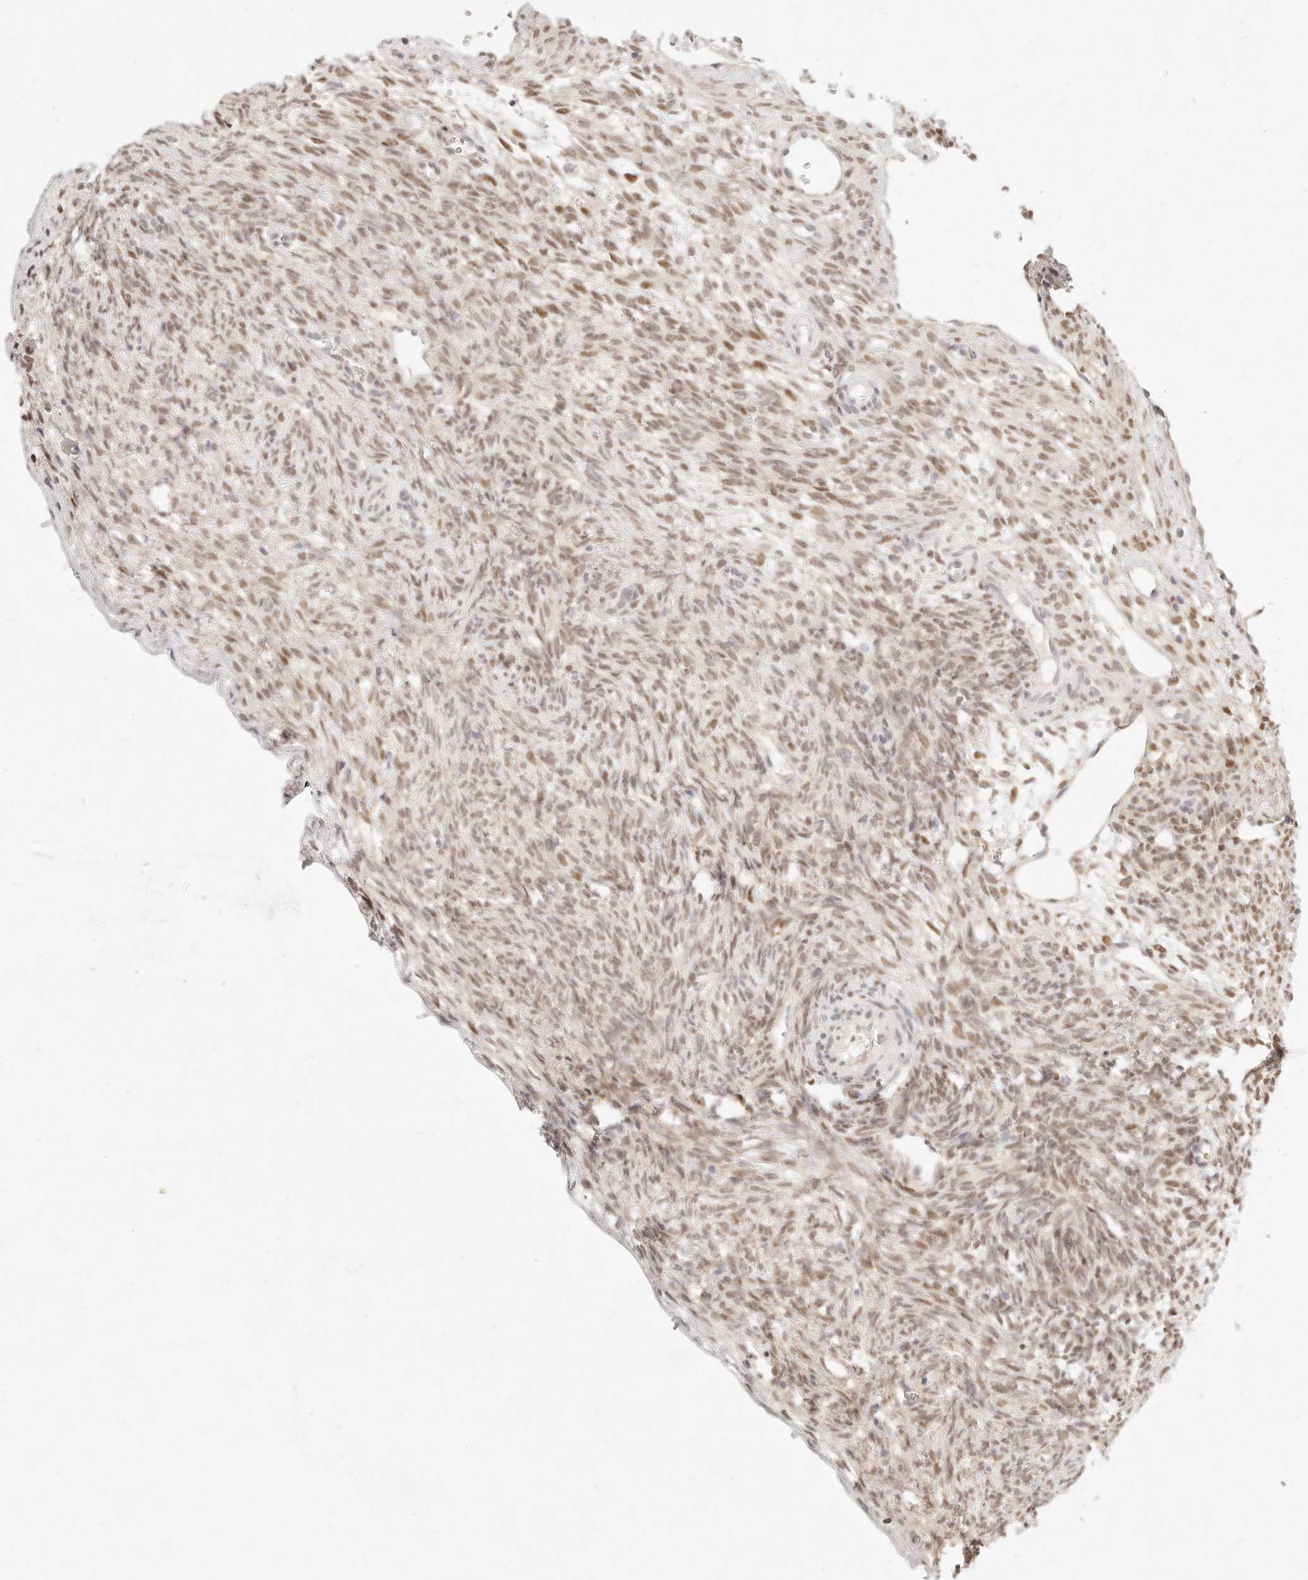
{"staining": {"intensity": "weak", "quantity": ">75%", "location": "cytoplasmic/membranous"}, "tissue": "ovary", "cell_type": "Follicle cells", "image_type": "normal", "snomed": [{"axis": "morphology", "description": "Normal tissue, NOS"}, {"axis": "topography", "description": "Ovary"}], "caption": "Protein expression analysis of unremarkable human ovary reveals weak cytoplasmic/membranous staining in about >75% of follicle cells.", "gene": "ASCL3", "patient": {"sex": "female", "age": 34}}